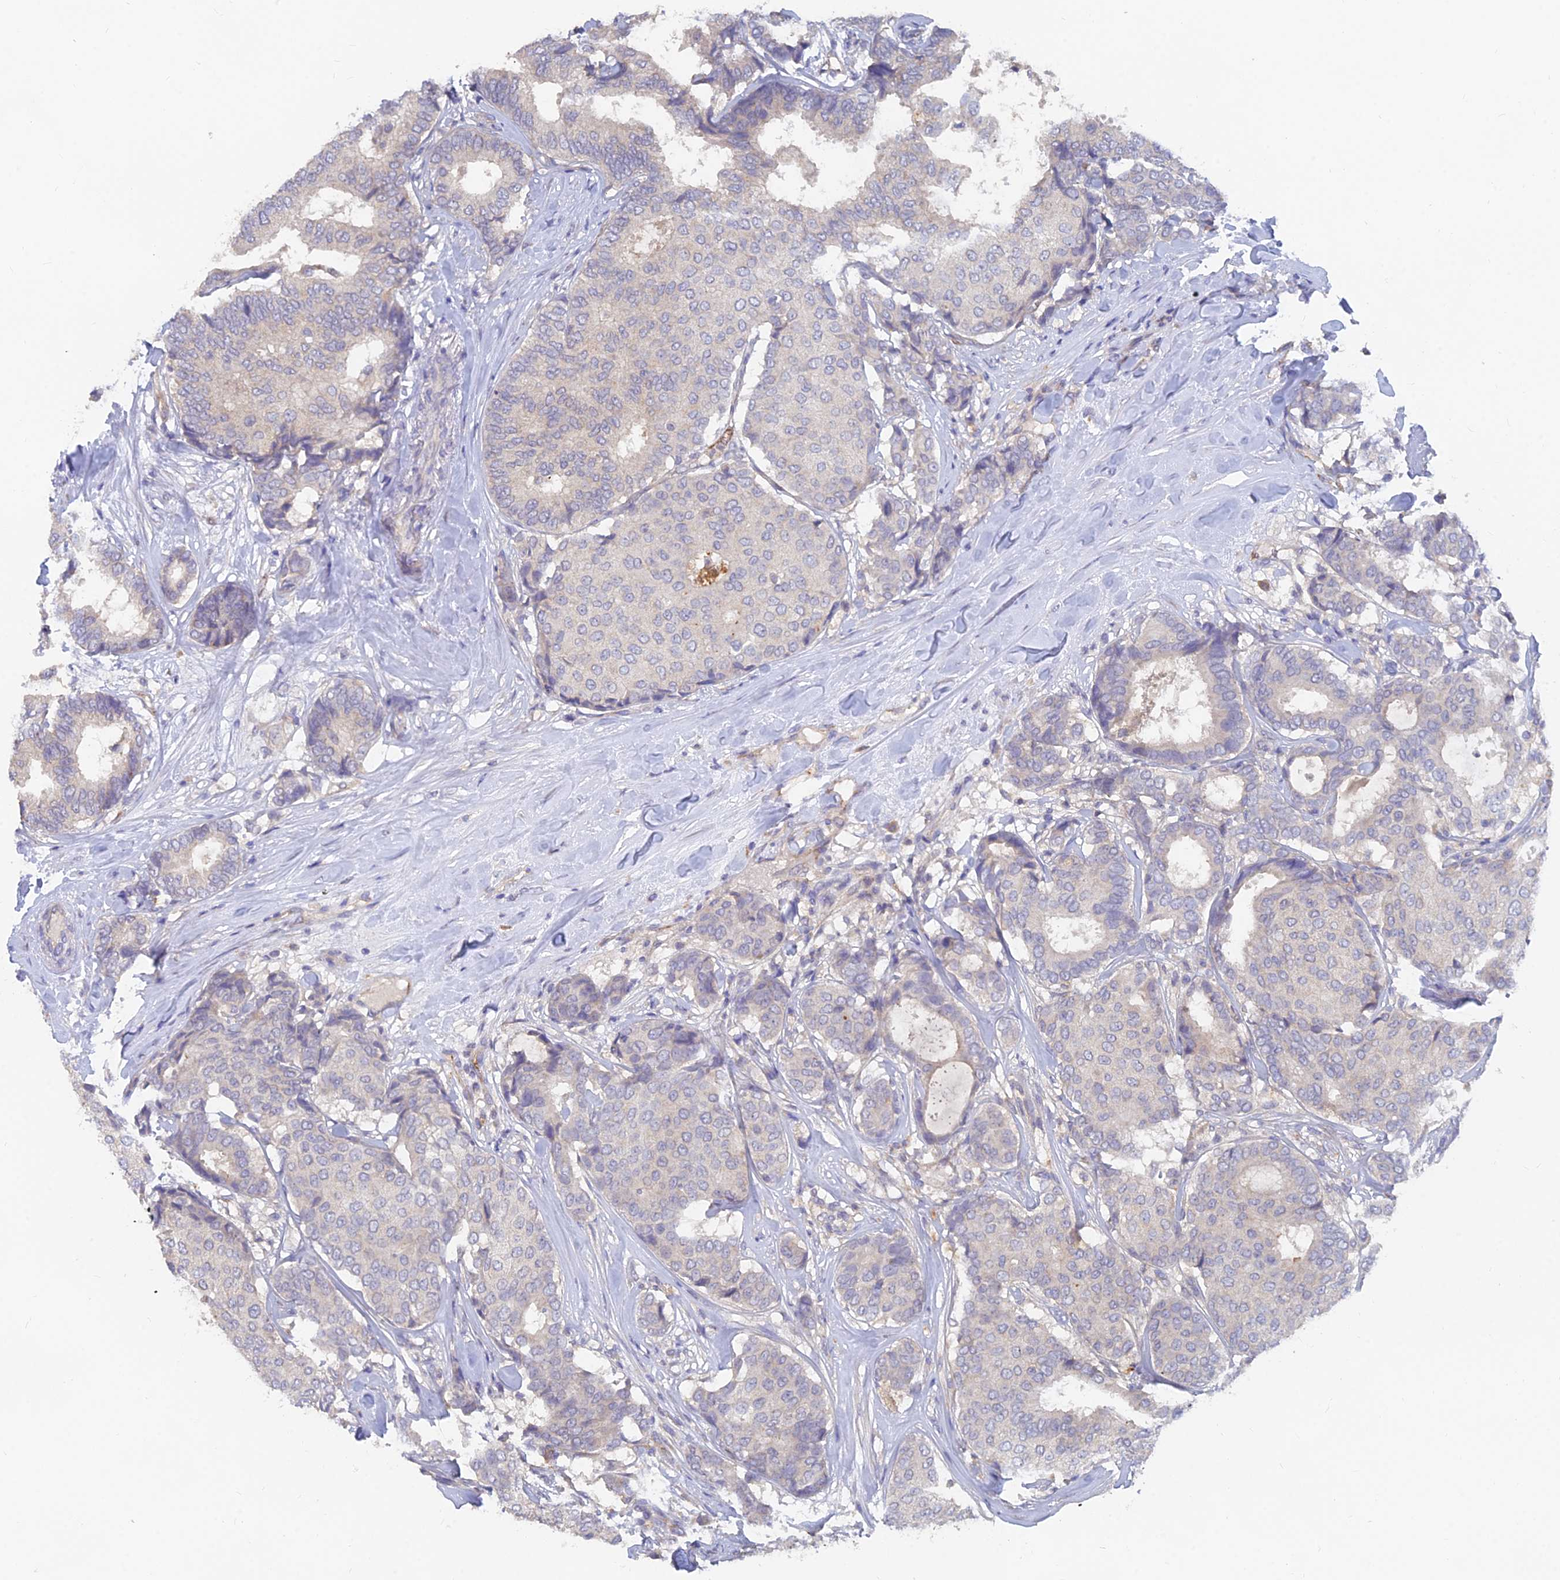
{"staining": {"intensity": "negative", "quantity": "none", "location": "none"}, "tissue": "breast cancer", "cell_type": "Tumor cells", "image_type": "cancer", "snomed": [{"axis": "morphology", "description": "Duct carcinoma"}, {"axis": "topography", "description": "Breast"}], "caption": "An image of human breast cancer is negative for staining in tumor cells.", "gene": "ARRDC1", "patient": {"sex": "female", "age": 75}}